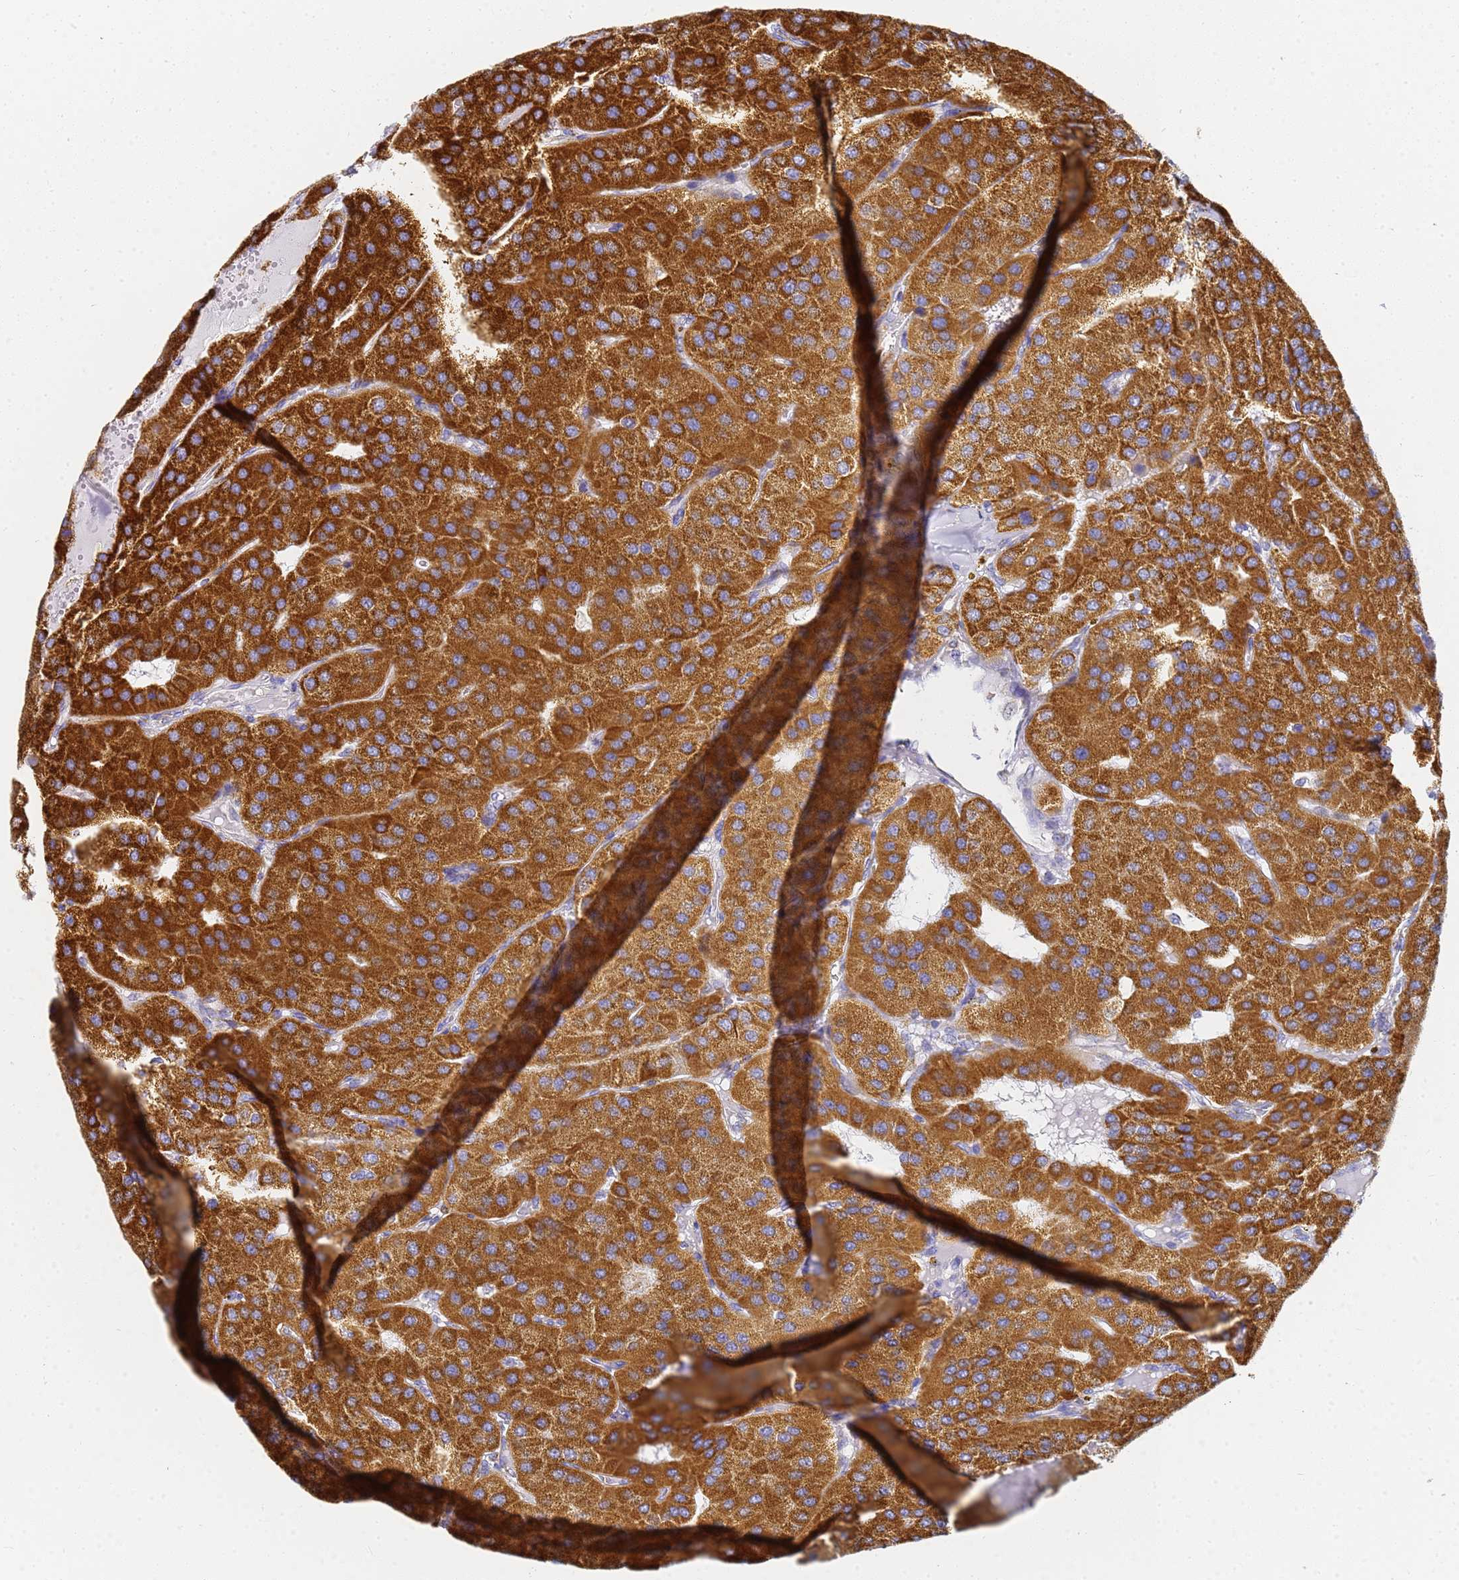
{"staining": {"intensity": "strong", "quantity": ">75%", "location": "cytoplasmic/membranous"}, "tissue": "parathyroid gland", "cell_type": "Glandular cells", "image_type": "normal", "snomed": [{"axis": "morphology", "description": "Normal tissue, NOS"}, {"axis": "morphology", "description": "Adenoma, NOS"}, {"axis": "topography", "description": "Parathyroid gland"}], "caption": "Immunohistochemistry (IHC) histopathology image of unremarkable human parathyroid gland stained for a protein (brown), which shows high levels of strong cytoplasmic/membranous expression in about >75% of glandular cells.", "gene": "CNIH4", "patient": {"sex": "female", "age": 86}}